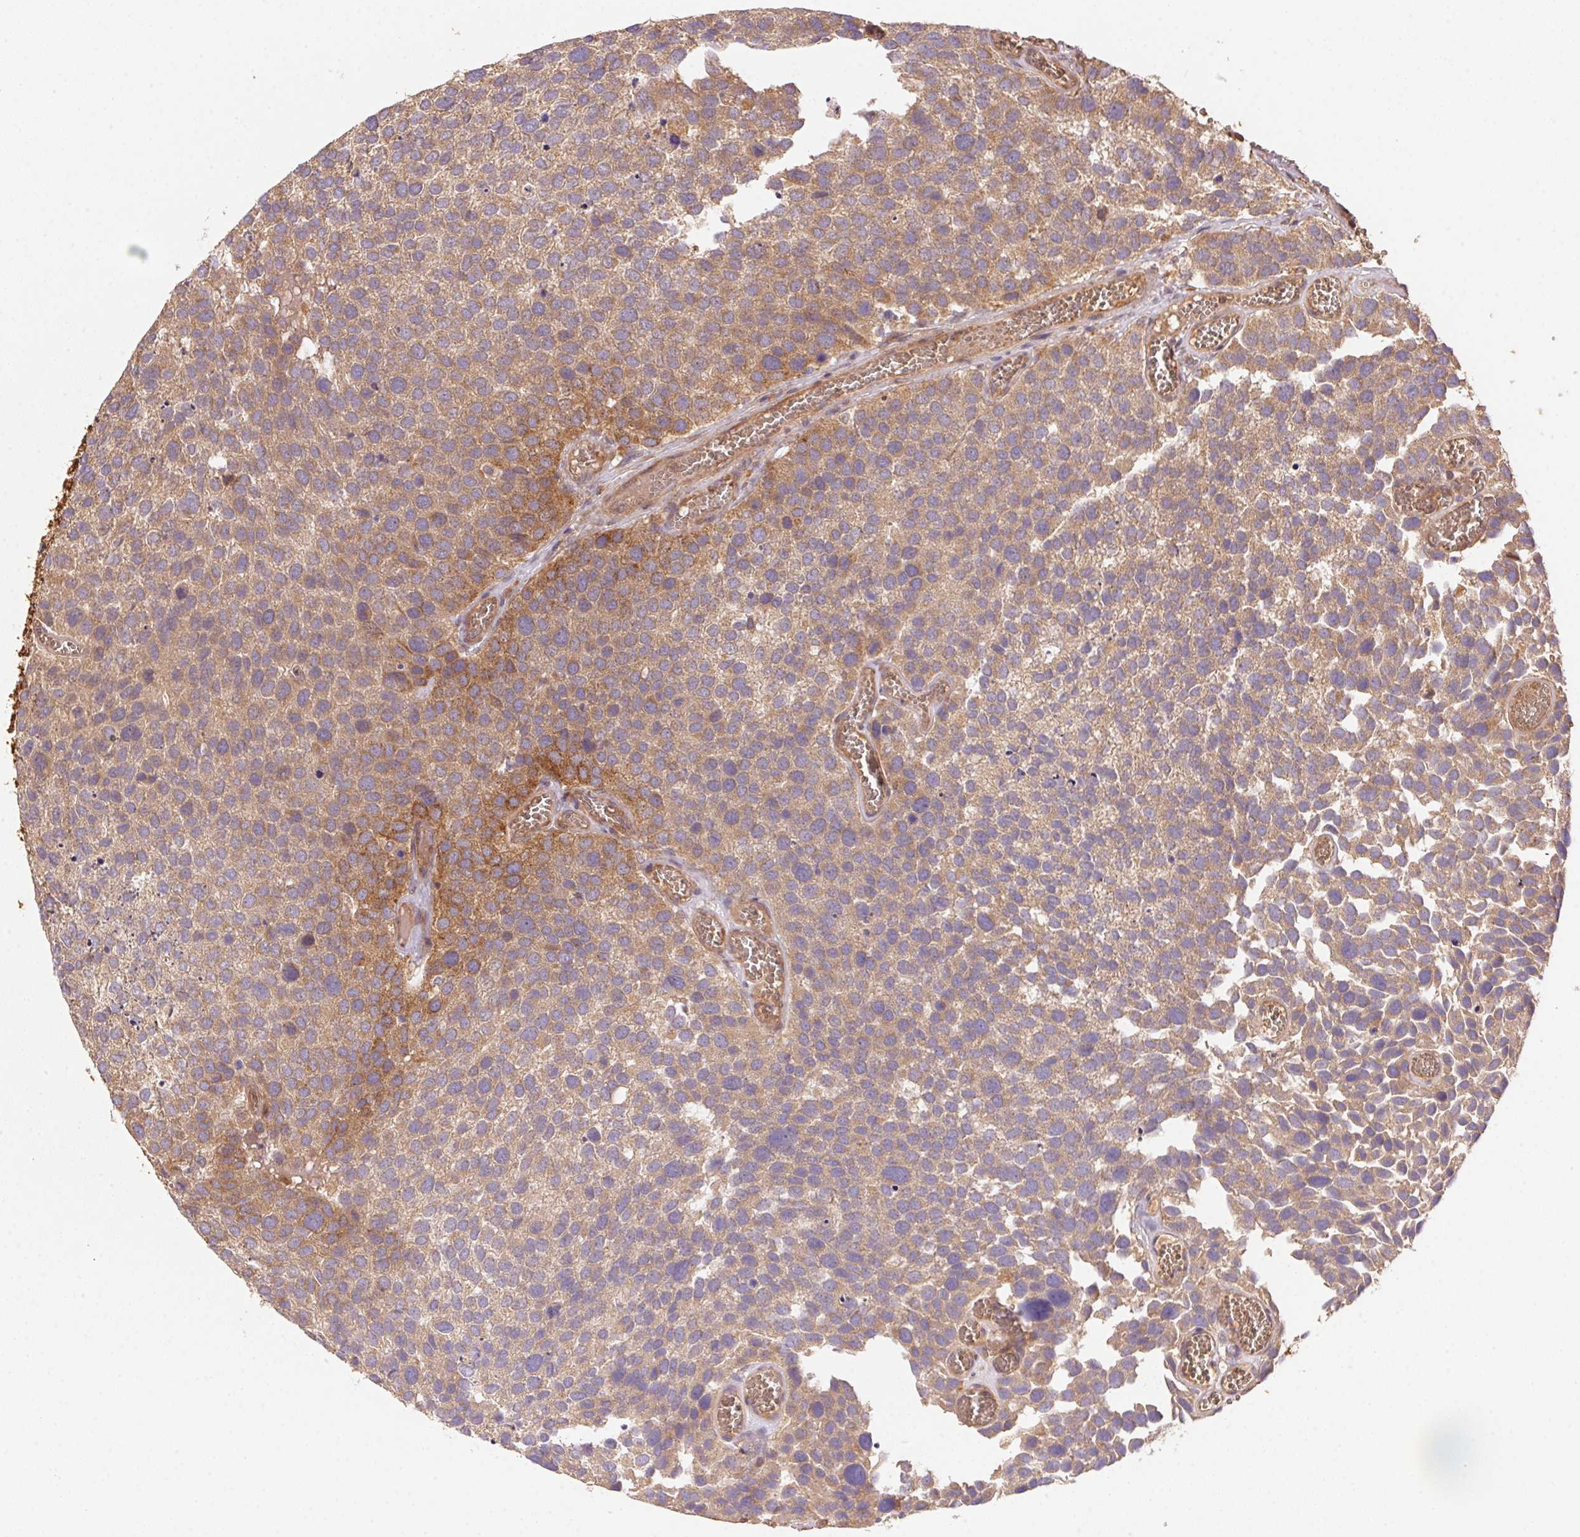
{"staining": {"intensity": "weak", "quantity": ">75%", "location": "cytoplasmic/membranous"}, "tissue": "urothelial cancer", "cell_type": "Tumor cells", "image_type": "cancer", "snomed": [{"axis": "morphology", "description": "Urothelial carcinoma, Low grade"}, {"axis": "topography", "description": "Urinary bladder"}], "caption": "A brown stain highlights weak cytoplasmic/membranous positivity of a protein in urothelial cancer tumor cells.", "gene": "USE1", "patient": {"sex": "female", "age": 69}}